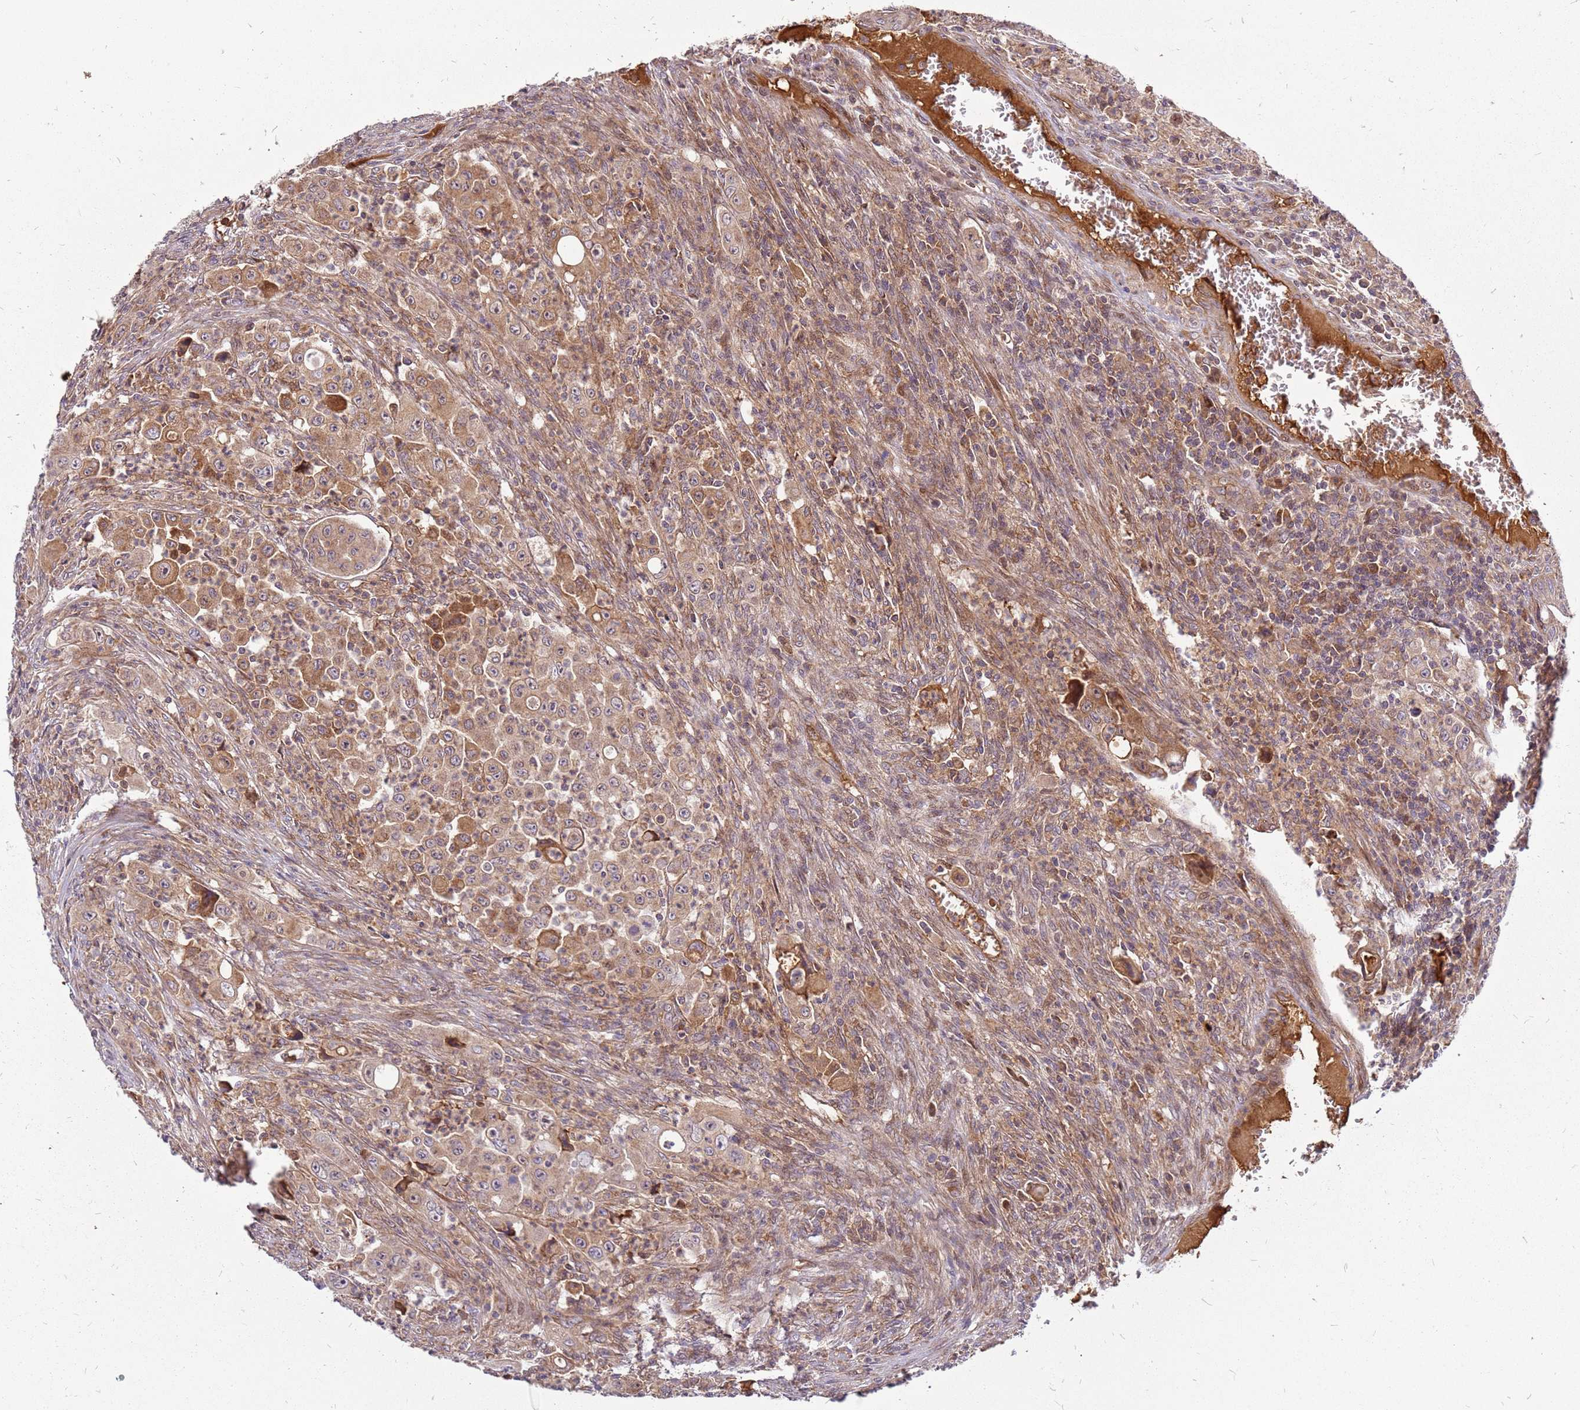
{"staining": {"intensity": "moderate", "quantity": ">75%", "location": "cytoplasmic/membranous"}, "tissue": "colorectal cancer", "cell_type": "Tumor cells", "image_type": "cancer", "snomed": [{"axis": "morphology", "description": "Adenocarcinoma, NOS"}, {"axis": "topography", "description": "Colon"}], "caption": "This image displays immunohistochemistry (IHC) staining of colorectal cancer, with medium moderate cytoplasmic/membranous staining in approximately >75% of tumor cells.", "gene": "CCDC159", "patient": {"sex": "male", "age": 51}}